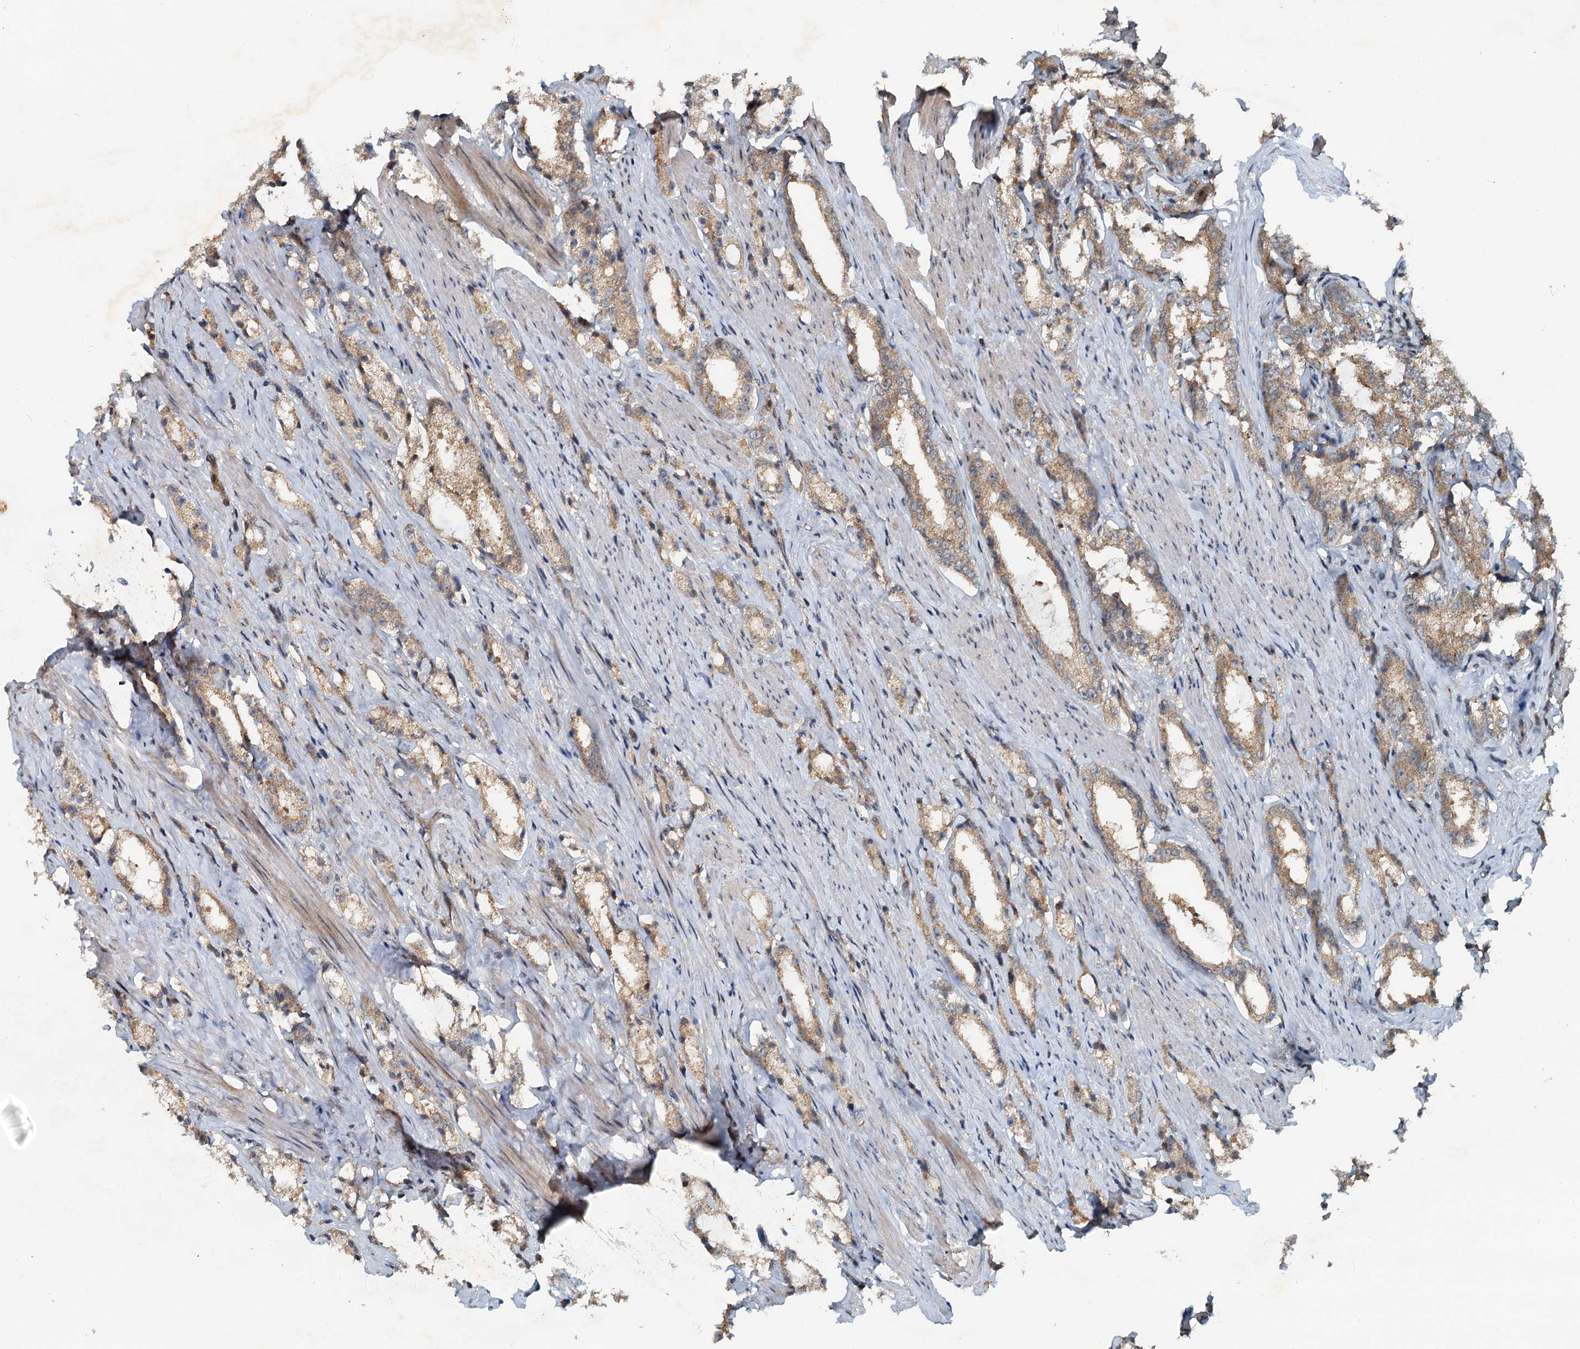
{"staining": {"intensity": "moderate", "quantity": "25%-75%", "location": "cytoplasmic/membranous"}, "tissue": "prostate cancer", "cell_type": "Tumor cells", "image_type": "cancer", "snomed": [{"axis": "morphology", "description": "Adenocarcinoma, High grade"}, {"axis": "topography", "description": "Prostate"}], "caption": "This photomicrograph reveals prostate cancer stained with immunohistochemistry (IHC) to label a protein in brown. The cytoplasmic/membranous of tumor cells show moderate positivity for the protein. Nuclei are counter-stained blue.", "gene": "CEP68", "patient": {"sex": "male", "age": 66}}